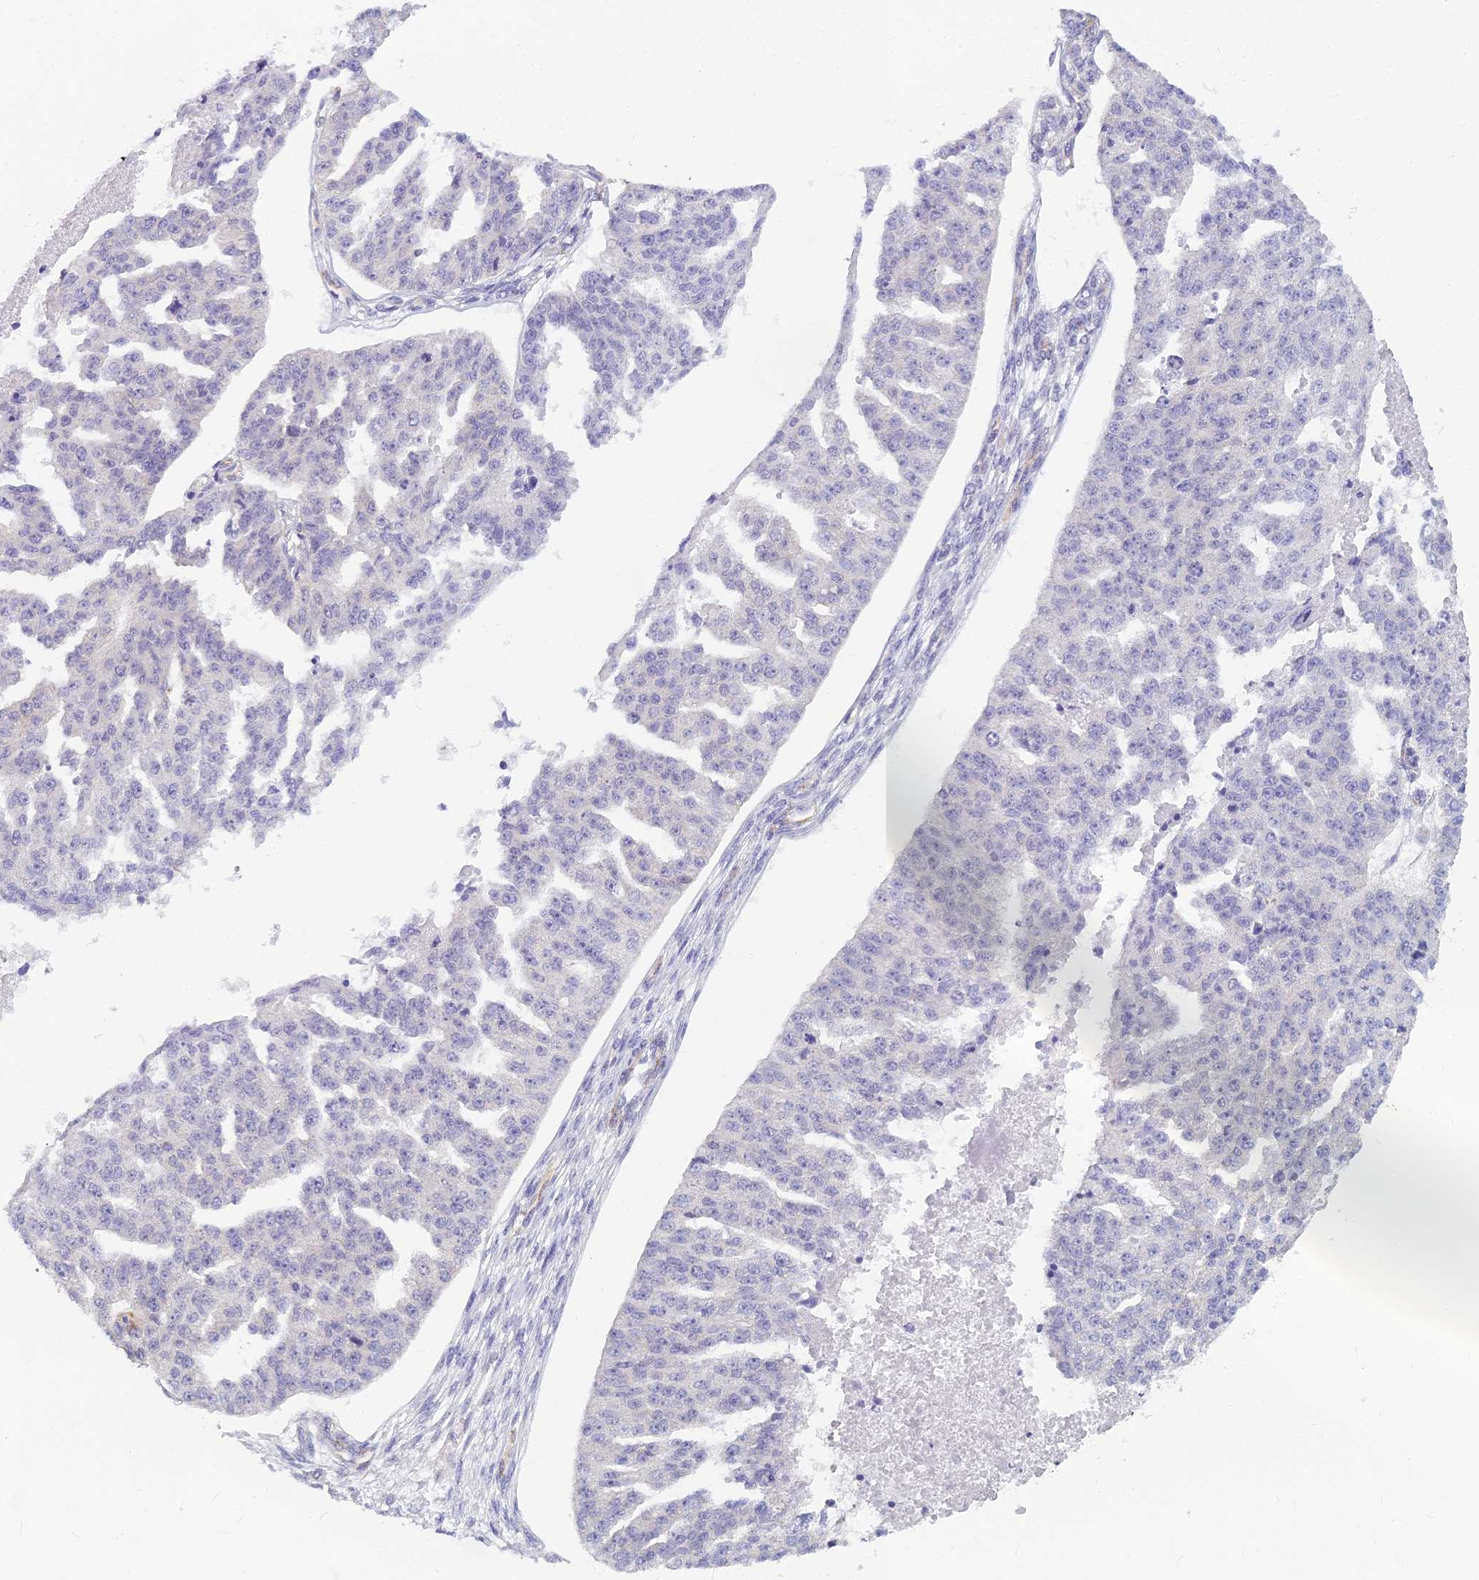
{"staining": {"intensity": "negative", "quantity": "none", "location": "none"}, "tissue": "ovarian cancer", "cell_type": "Tumor cells", "image_type": "cancer", "snomed": [{"axis": "morphology", "description": "Cystadenocarcinoma, serous, NOS"}, {"axis": "topography", "description": "Ovary"}], "caption": "Tumor cells show no significant protein staining in ovarian serous cystadenocarcinoma.", "gene": "RGL3", "patient": {"sex": "female", "age": 58}}